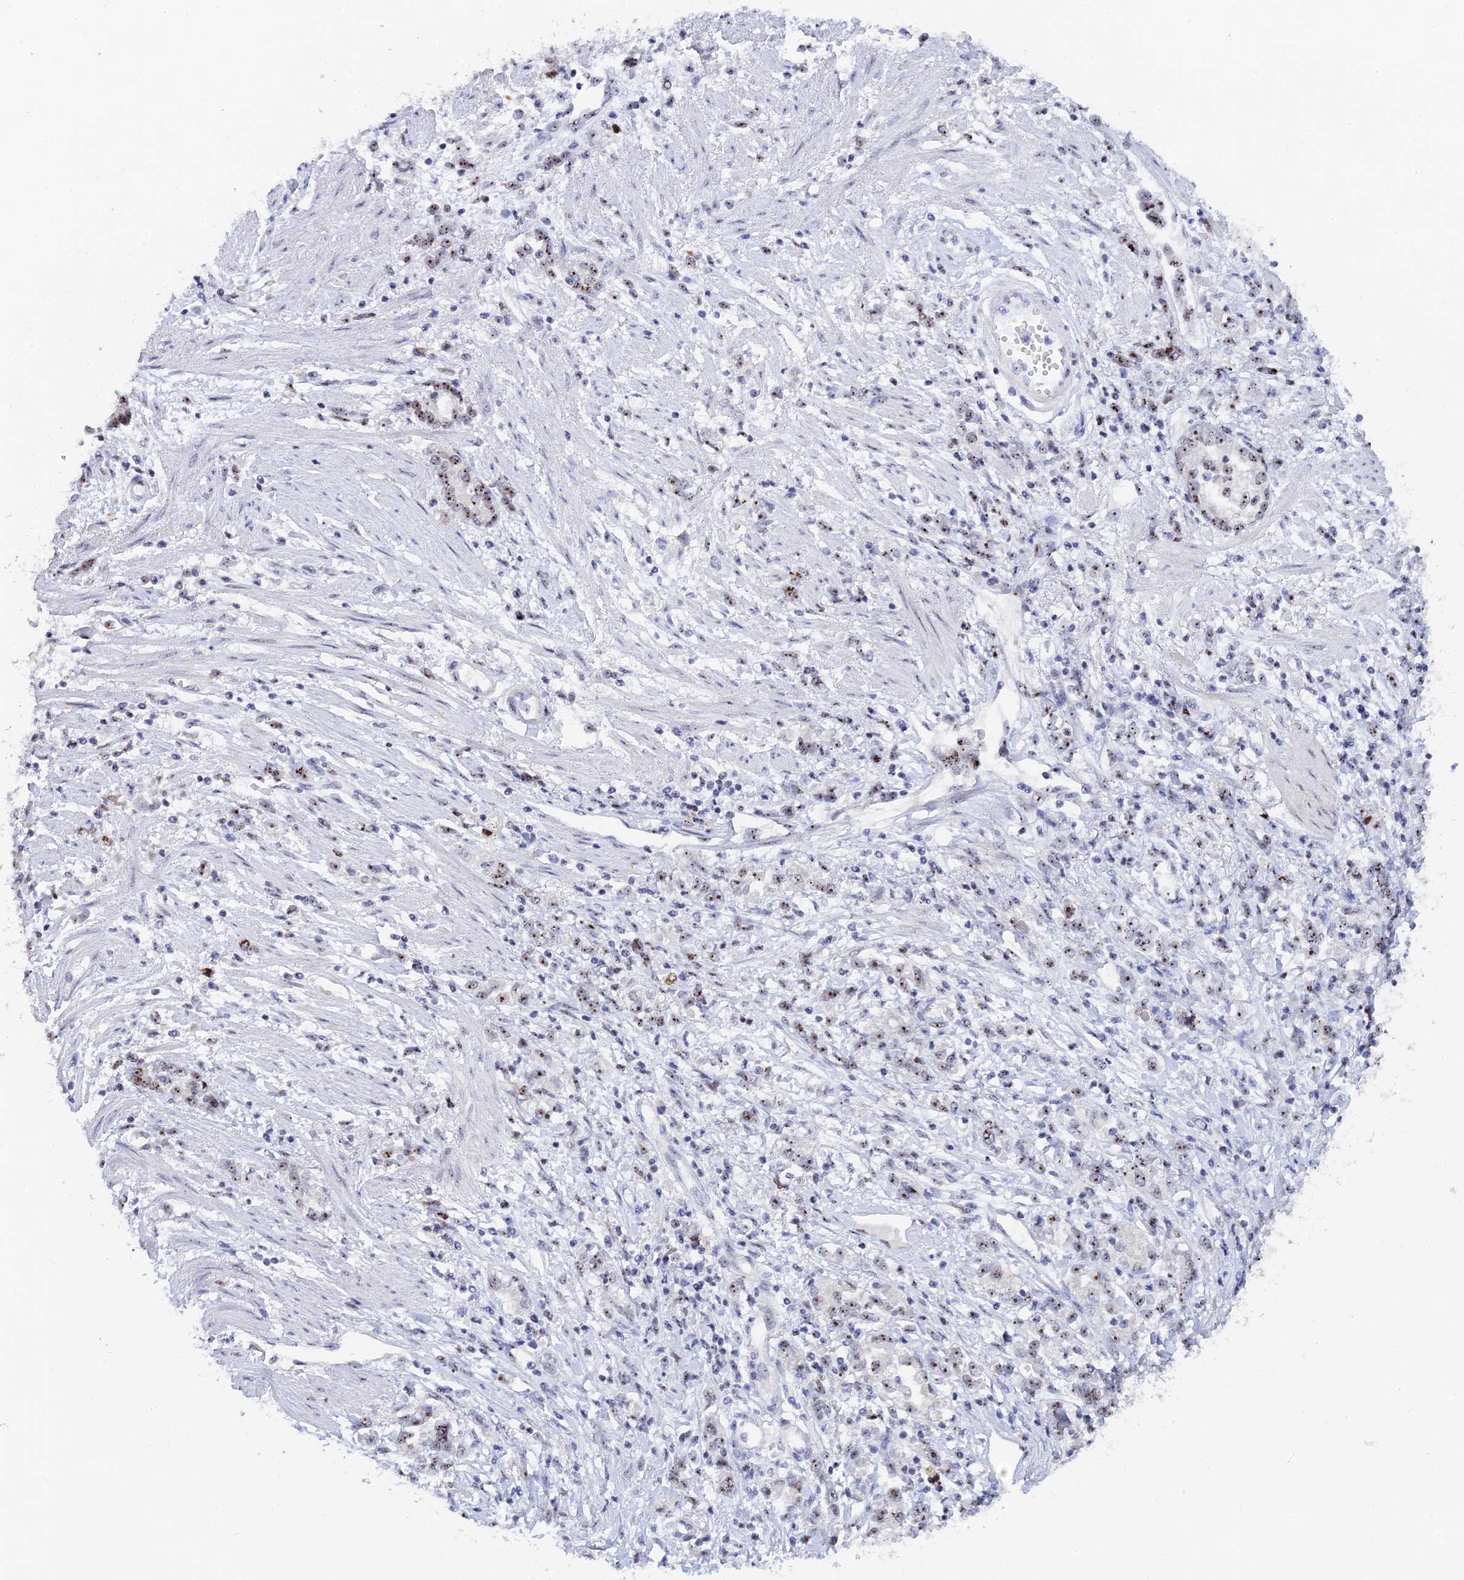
{"staining": {"intensity": "moderate", "quantity": "25%-75%", "location": "nuclear"}, "tissue": "stomach cancer", "cell_type": "Tumor cells", "image_type": "cancer", "snomed": [{"axis": "morphology", "description": "Adenocarcinoma, NOS"}, {"axis": "topography", "description": "Stomach"}], "caption": "Immunohistochemistry of human adenocarcinoma (stomach) shows medium levels of moderate nuclear positivity in approximately 25%-75% of tumor cells.", "gene": "RSL1D1", "patient": {"sex": "female", "age": 76}}